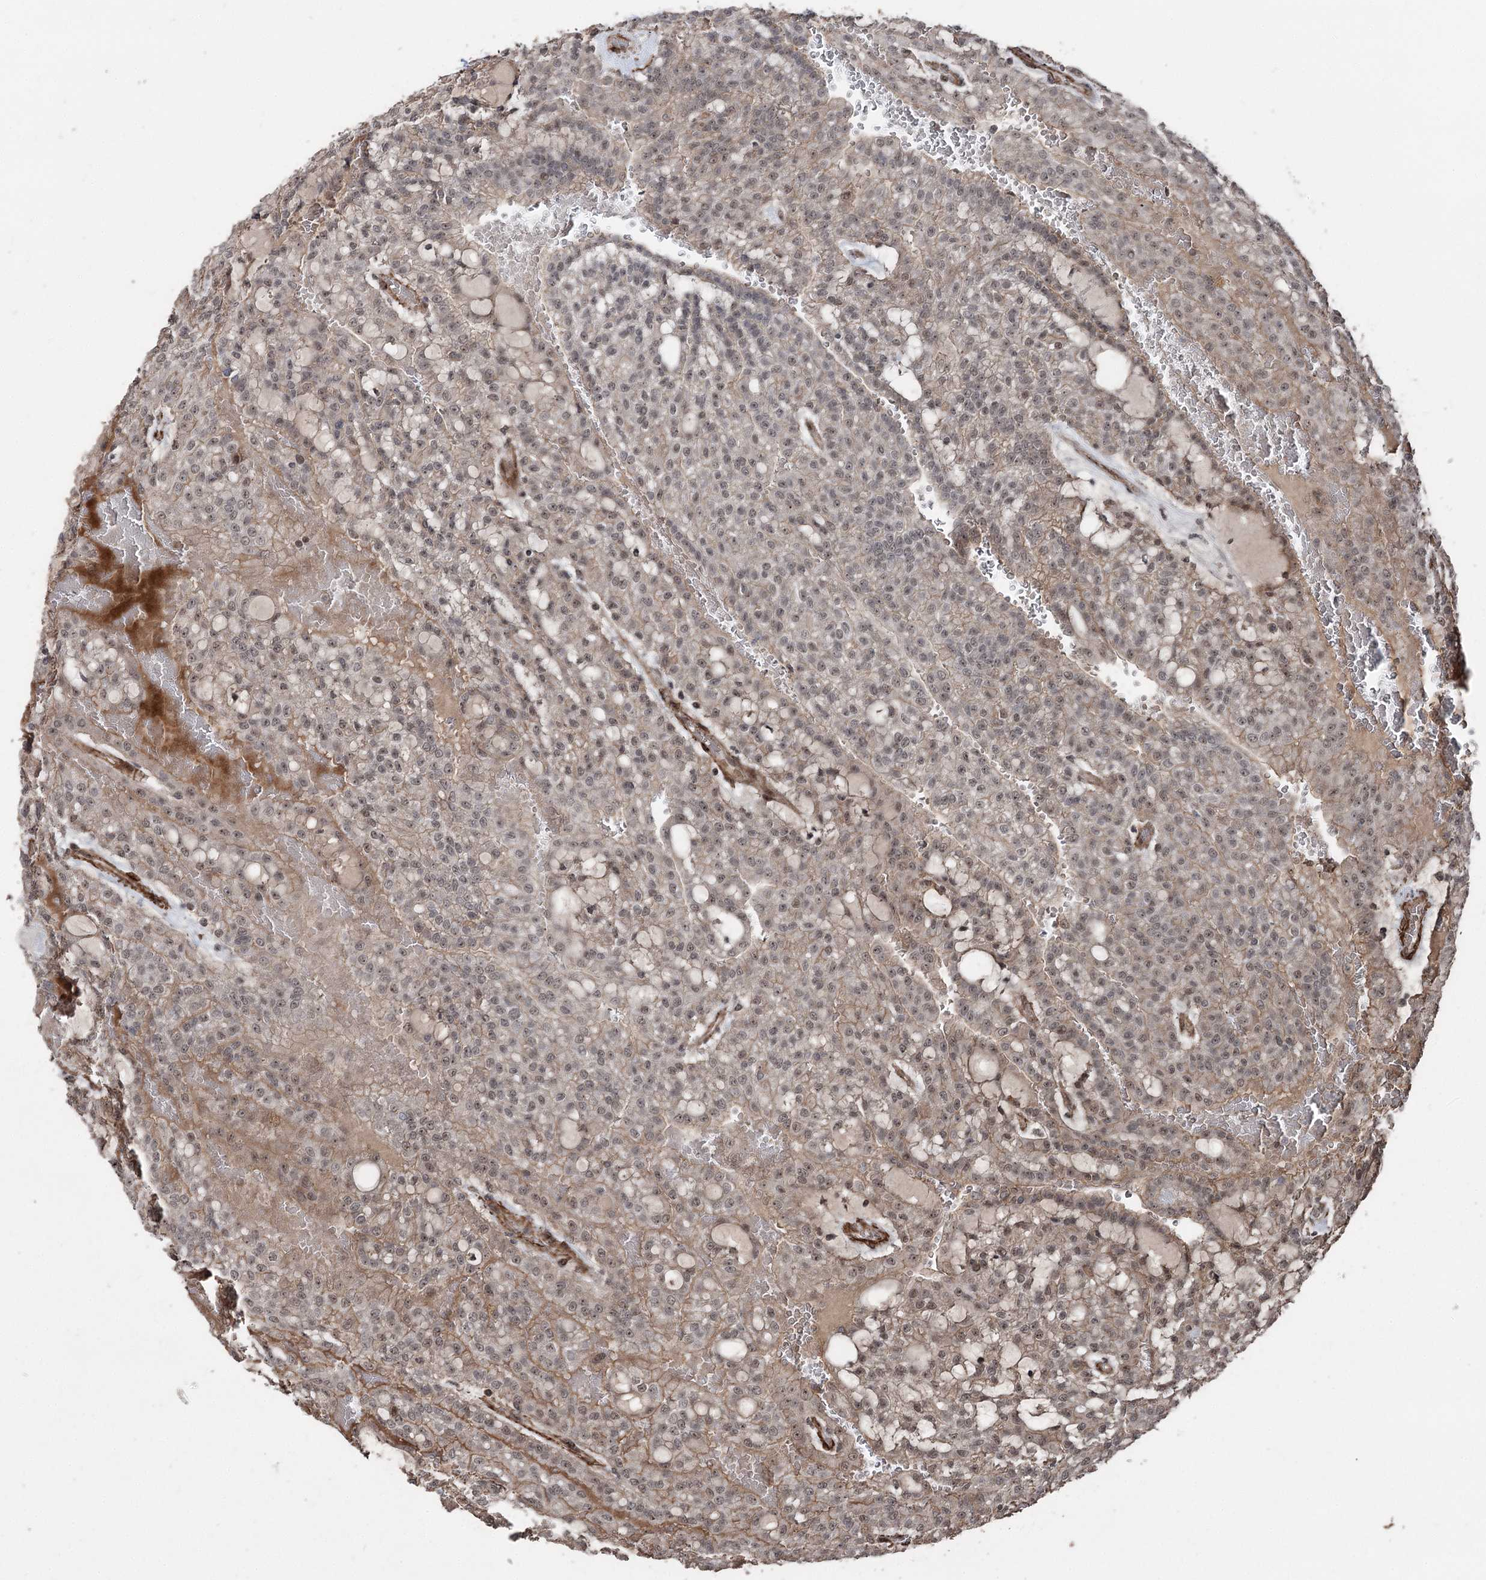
{"staining": {"intensity": "weak", "quantity": ">75%", "location": "cytoplasmic/membranous,nuclear"}, "tissue": "renal cancer", "cell_type": "Tumor cells", "image_type": "cancer", "snomed": [{"axis": "morphology", "description": "Adenocarcinoma, NOS"}, {"axis": "topography", "description": "Kidney"}], "caption": "This is an image of IHC staining of renal cancer, which shows weak expression in the cytoplasmic/membranous and nuclear of tumor cells.", "gene": "CCDC82", "patient": {"sex": "male", "age": 63}}